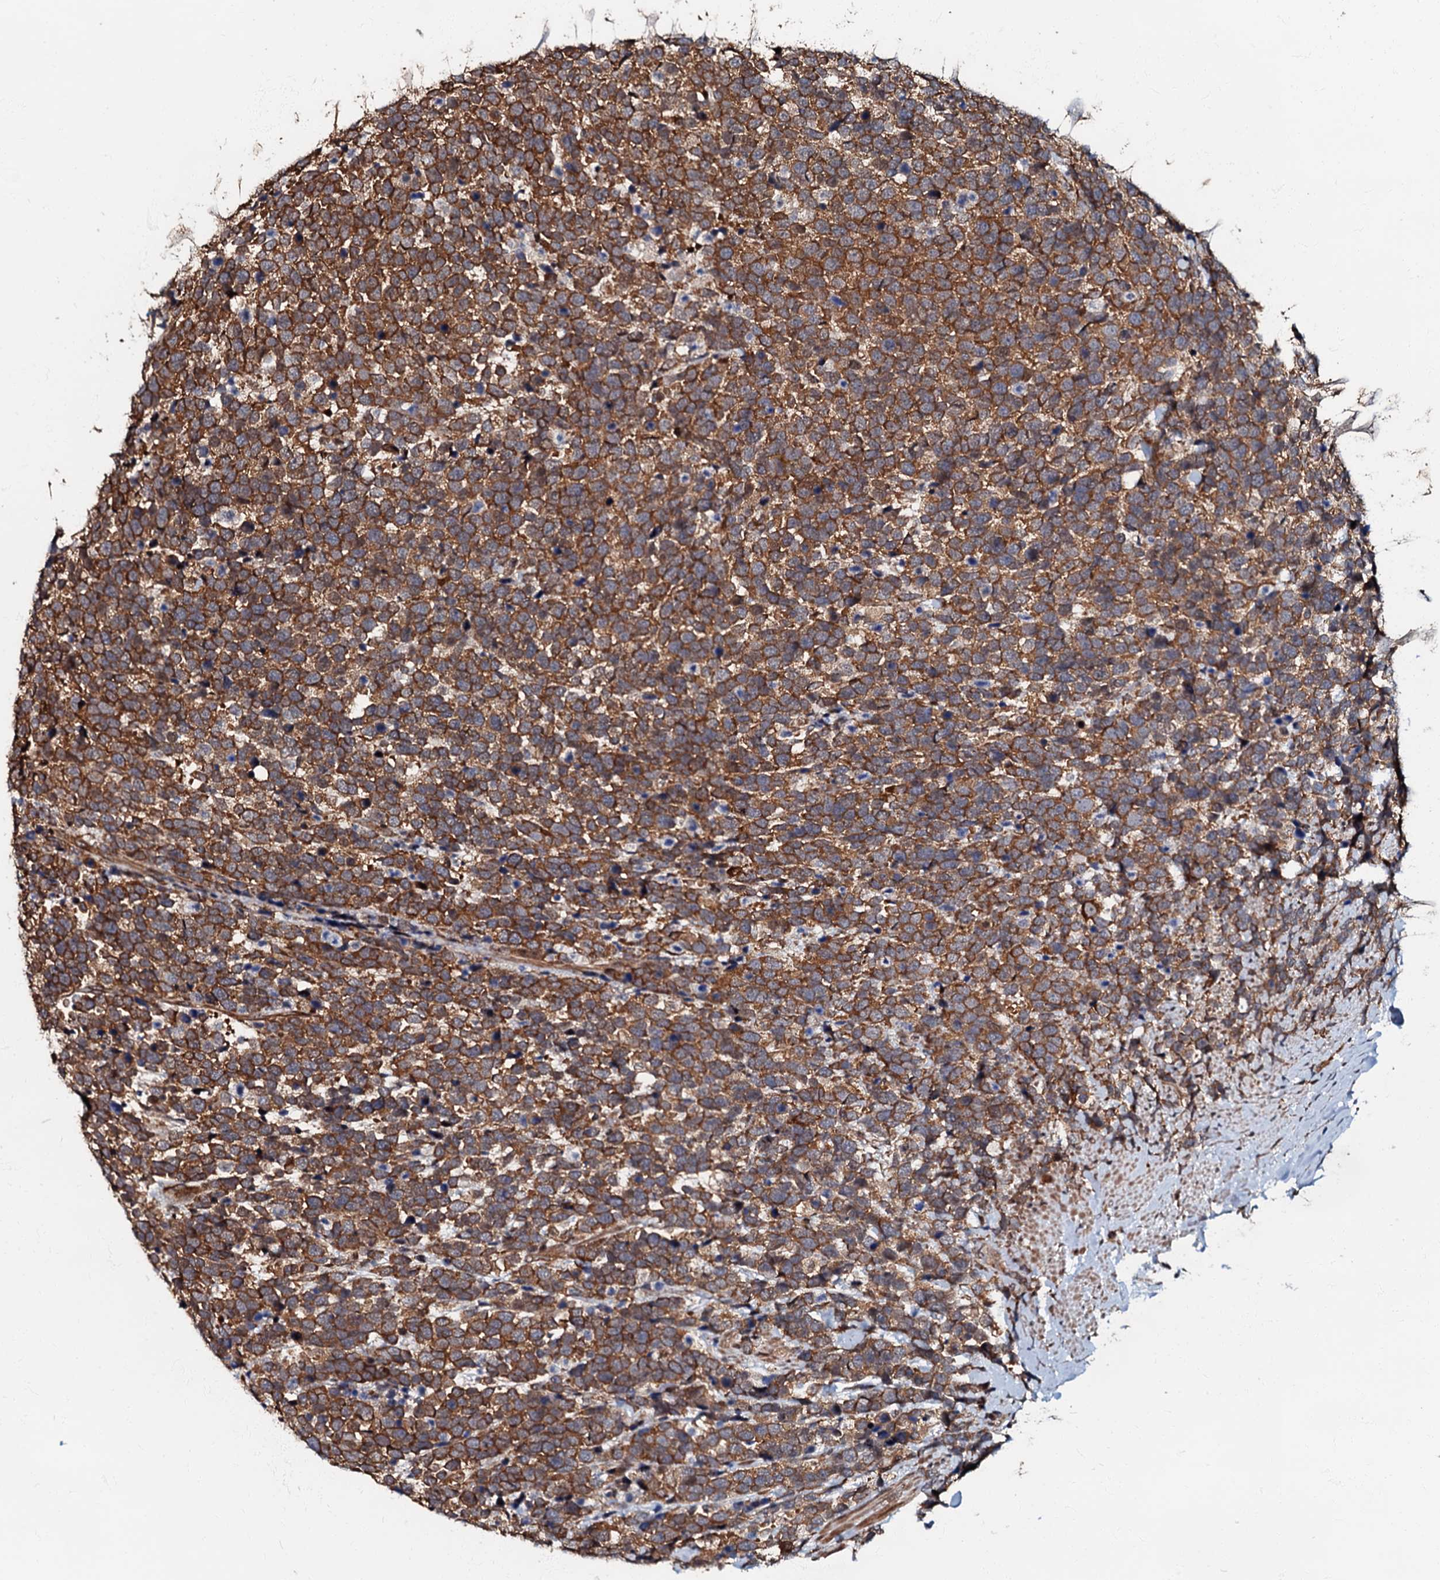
{"staining": {"intensity": "strong", "quantity": ">75%", "location": "cytoplasmic/membranous"}, "tissue": "urothelial cancer", "cell_type": "Tumor cells", "image_type": "cancer", "snomed": [{"axis": "morphology", "description": "Urothelial carcinoma, High grade"}, {"axis": "topography", "description": "Urinary bladder"}], "caption": "Urothelial cancer tissue shows strong cytoplasmic/membranous staining in about >75% of tumor cells, visualized by immunohistochemistry.", "gene": "OSBP", "patient": {"sex": "female", "age": 82}}